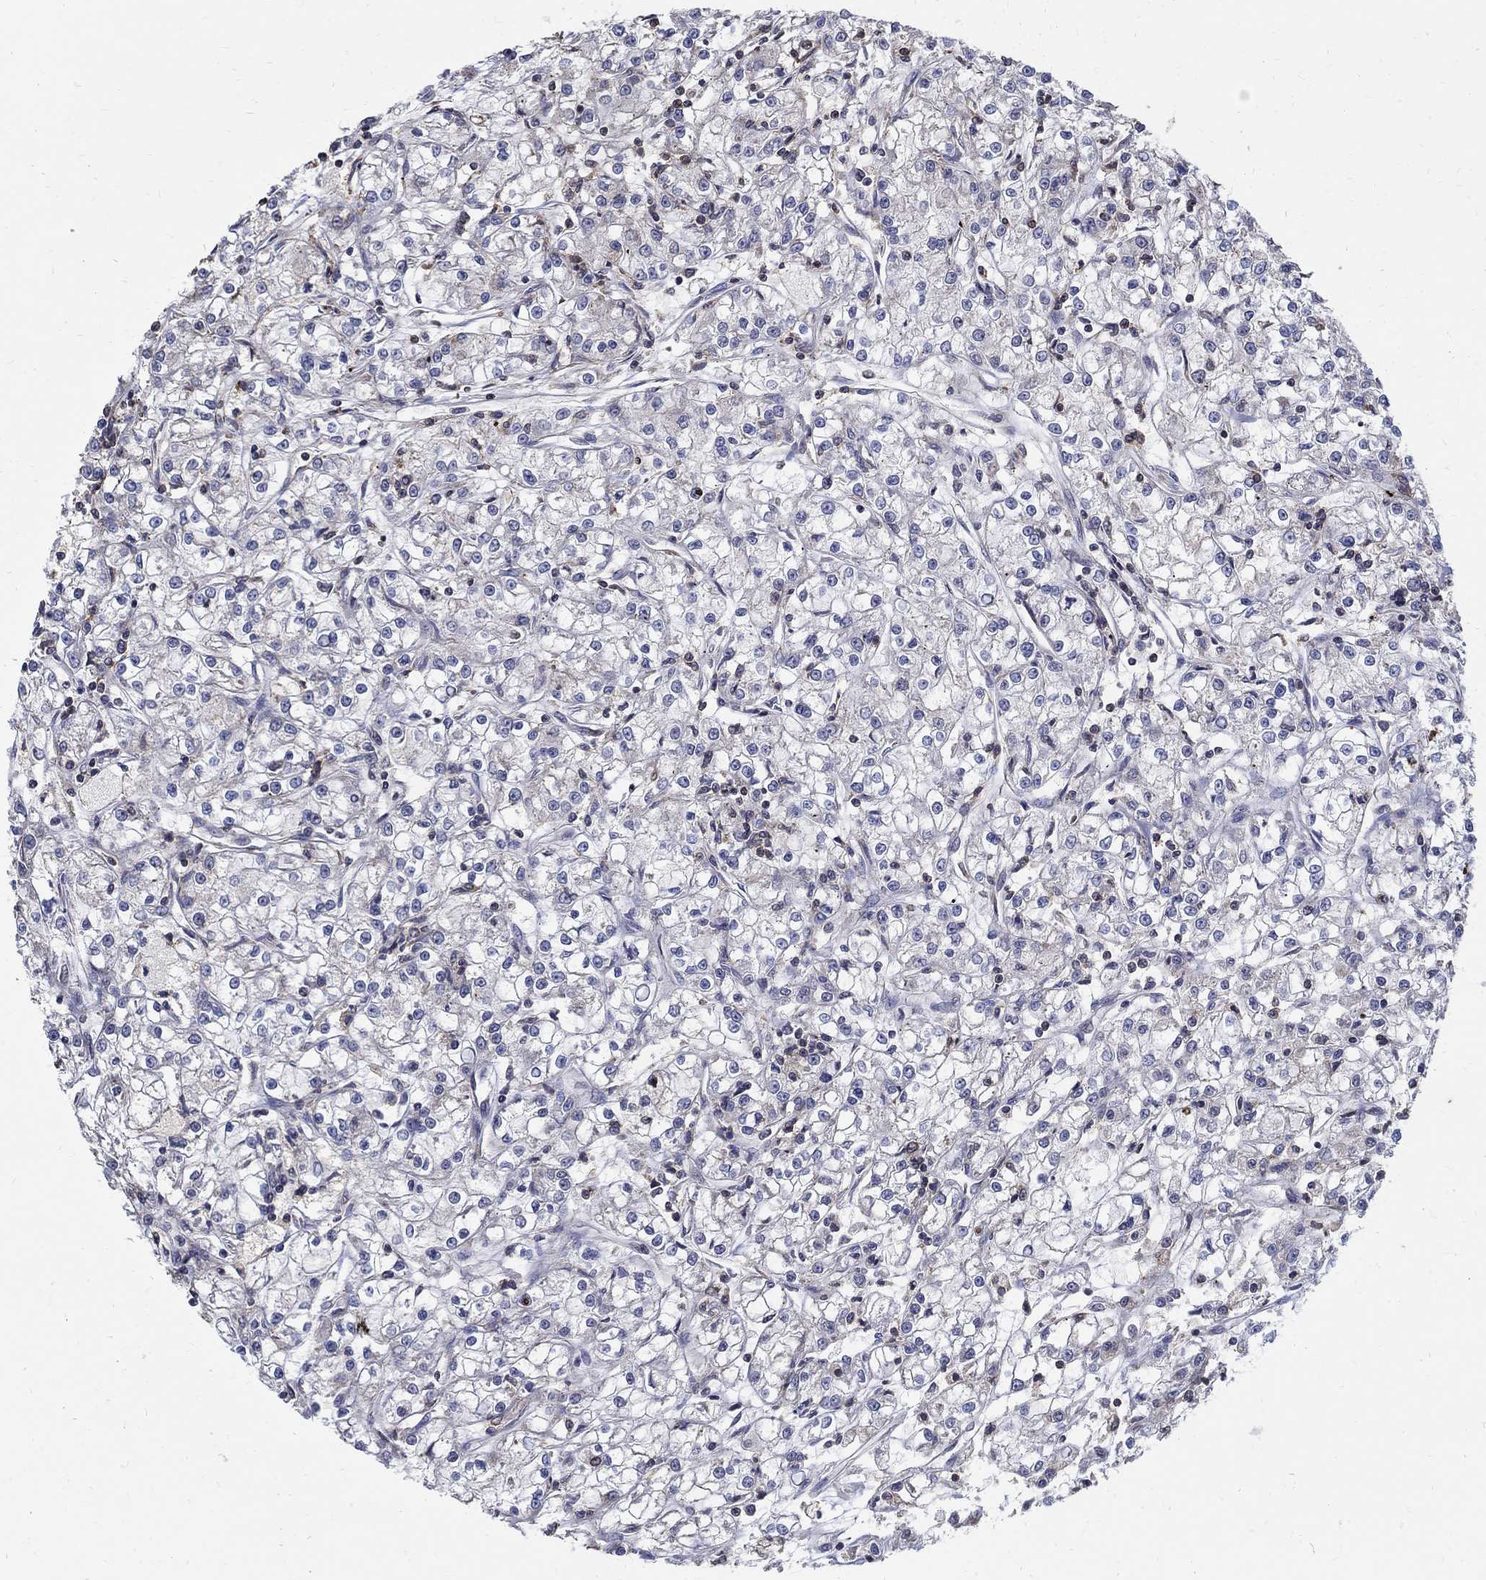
{"staining": {"intensity": "negative", "quantity": "none", "location": "none"}, "tissue": "renal cancer", "cell_type": "Tumor cells", "image_type": "cancer", "snomed": [{"axis": "morphology", "description": "Adenocarcinoma, NOS"}, {"axis": "topography", "description": "Kidney"}], "caption": "Histopathology image shows no significant protein positivity in tumor cells of adenocarcinoma (renal).", "gene": "AGAP2", "patient": {"sex": "female", "age": 59}}